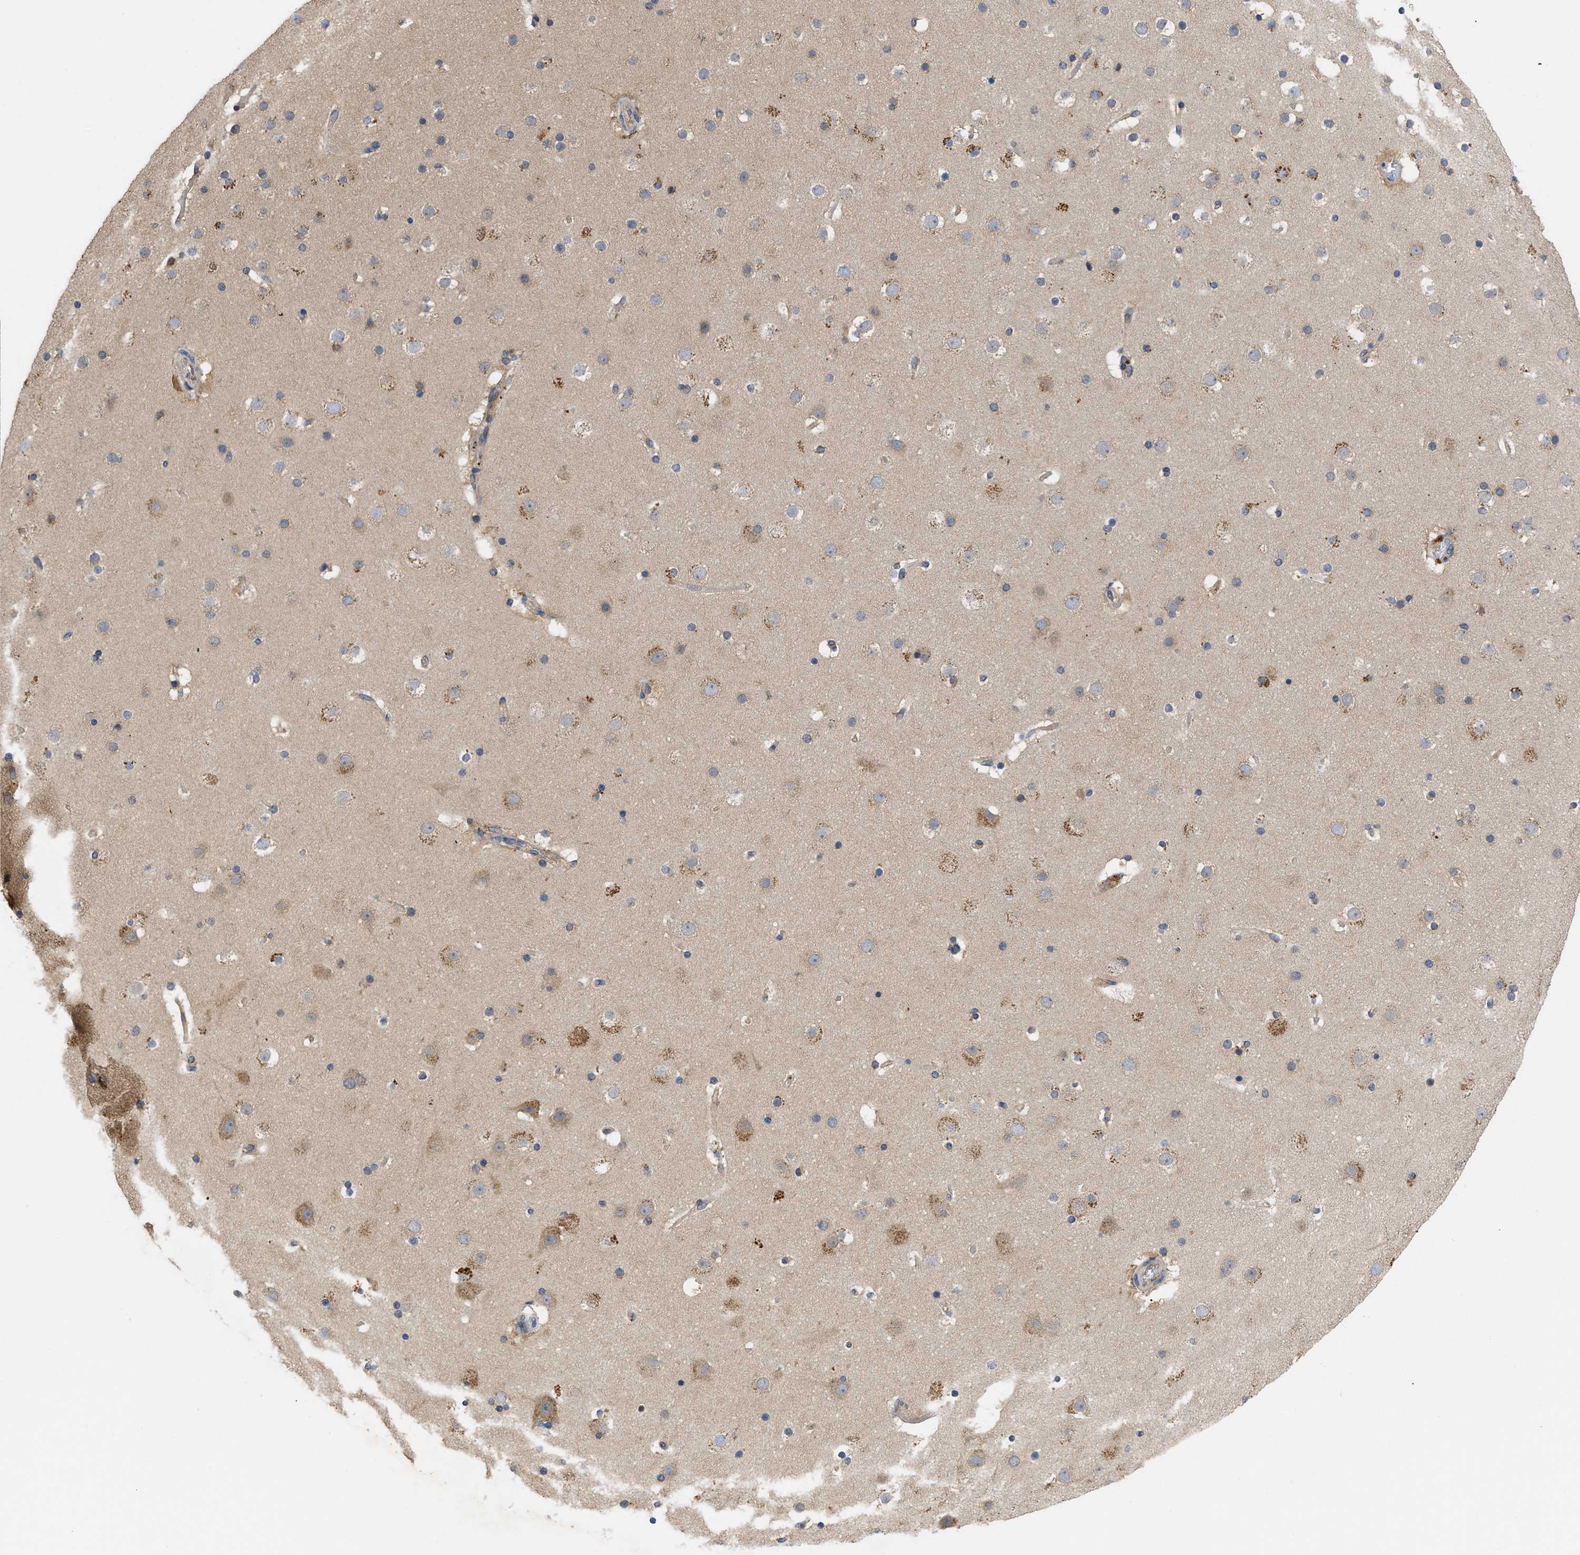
{"staining": {"intensity": "negative", "quantity": "none", "location": "none"}, "tissue": "cerebral cortex", "cell_type": "Endothelial cells", "image_type": "normal", "snomed": [{"axis": "morphology", "description": "Normal tissue, NOS"}, {"axis": "topography", "description": "Cerebral cortex"}], "caption": "IHC histopathology image of unremarkable cerebral cortex: human cerebral cortex stained with DAB displays no significant protein expression in endothelial cells.", "gene": "RNF216", "patient": {"sex": "male", "age": 57}}